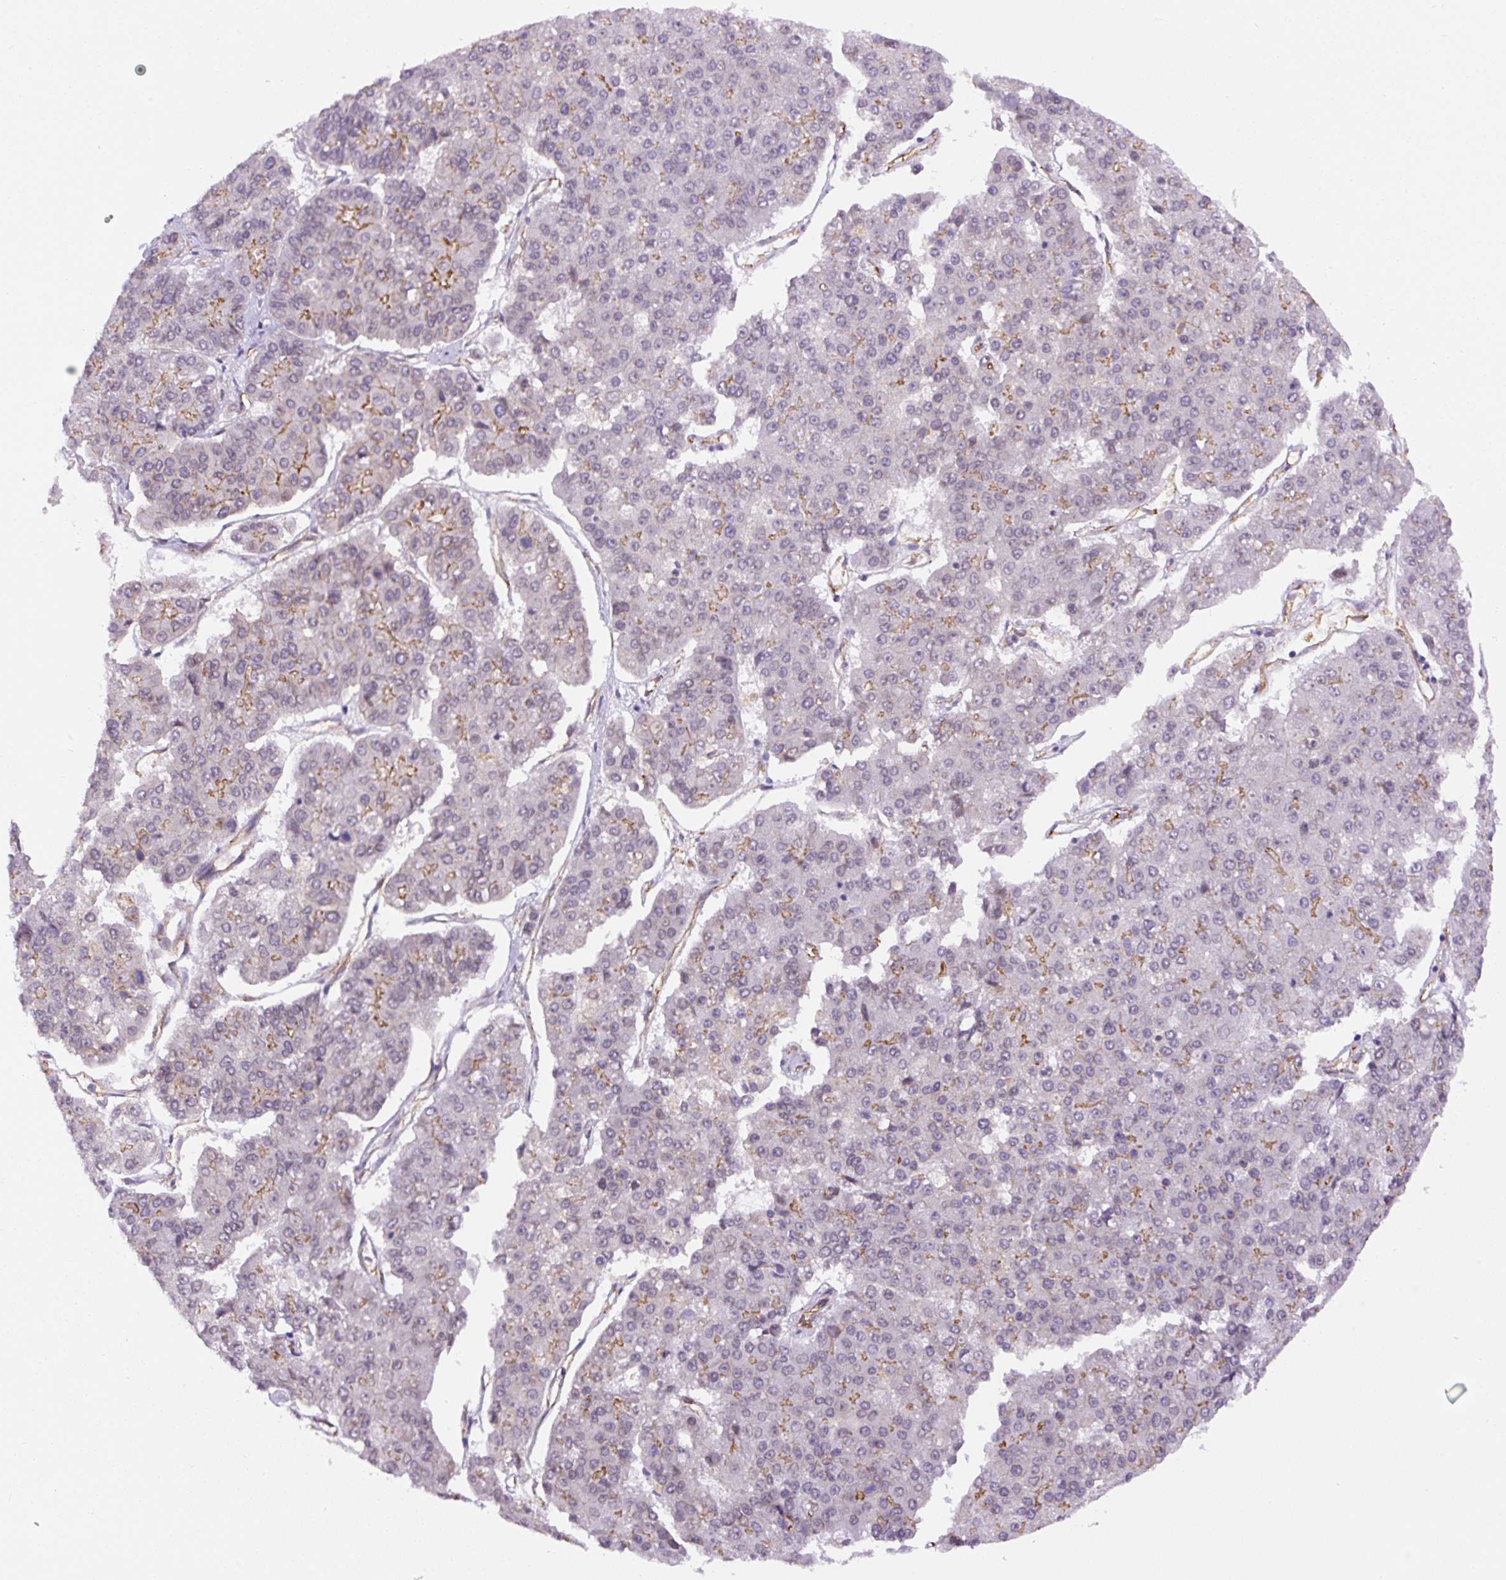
{"staining": {"intensity": "moderate", "quantity": "<25%", "location": "cytoplasmic/membranous"}, "tissue": "pancreatic cancer", "cell_type": "Tumor cells", "image_type": "cancer", "snomed": [{"axis": "morphology", "description": "Adenocarcinoma, NOS"}, {"axis": "topography", "description": "Pancreas"}], "caption": "Protein analysis of adenocarcinoma (pancreatic) tissue demonstrates moderate cytoplasmic/membranous positivity in approximately <25% of tumor cells. (IHC, brightfield microscopy, high magnification).", "gene": "MYO5C", "patient": {"sex": "male", "age": 50}}